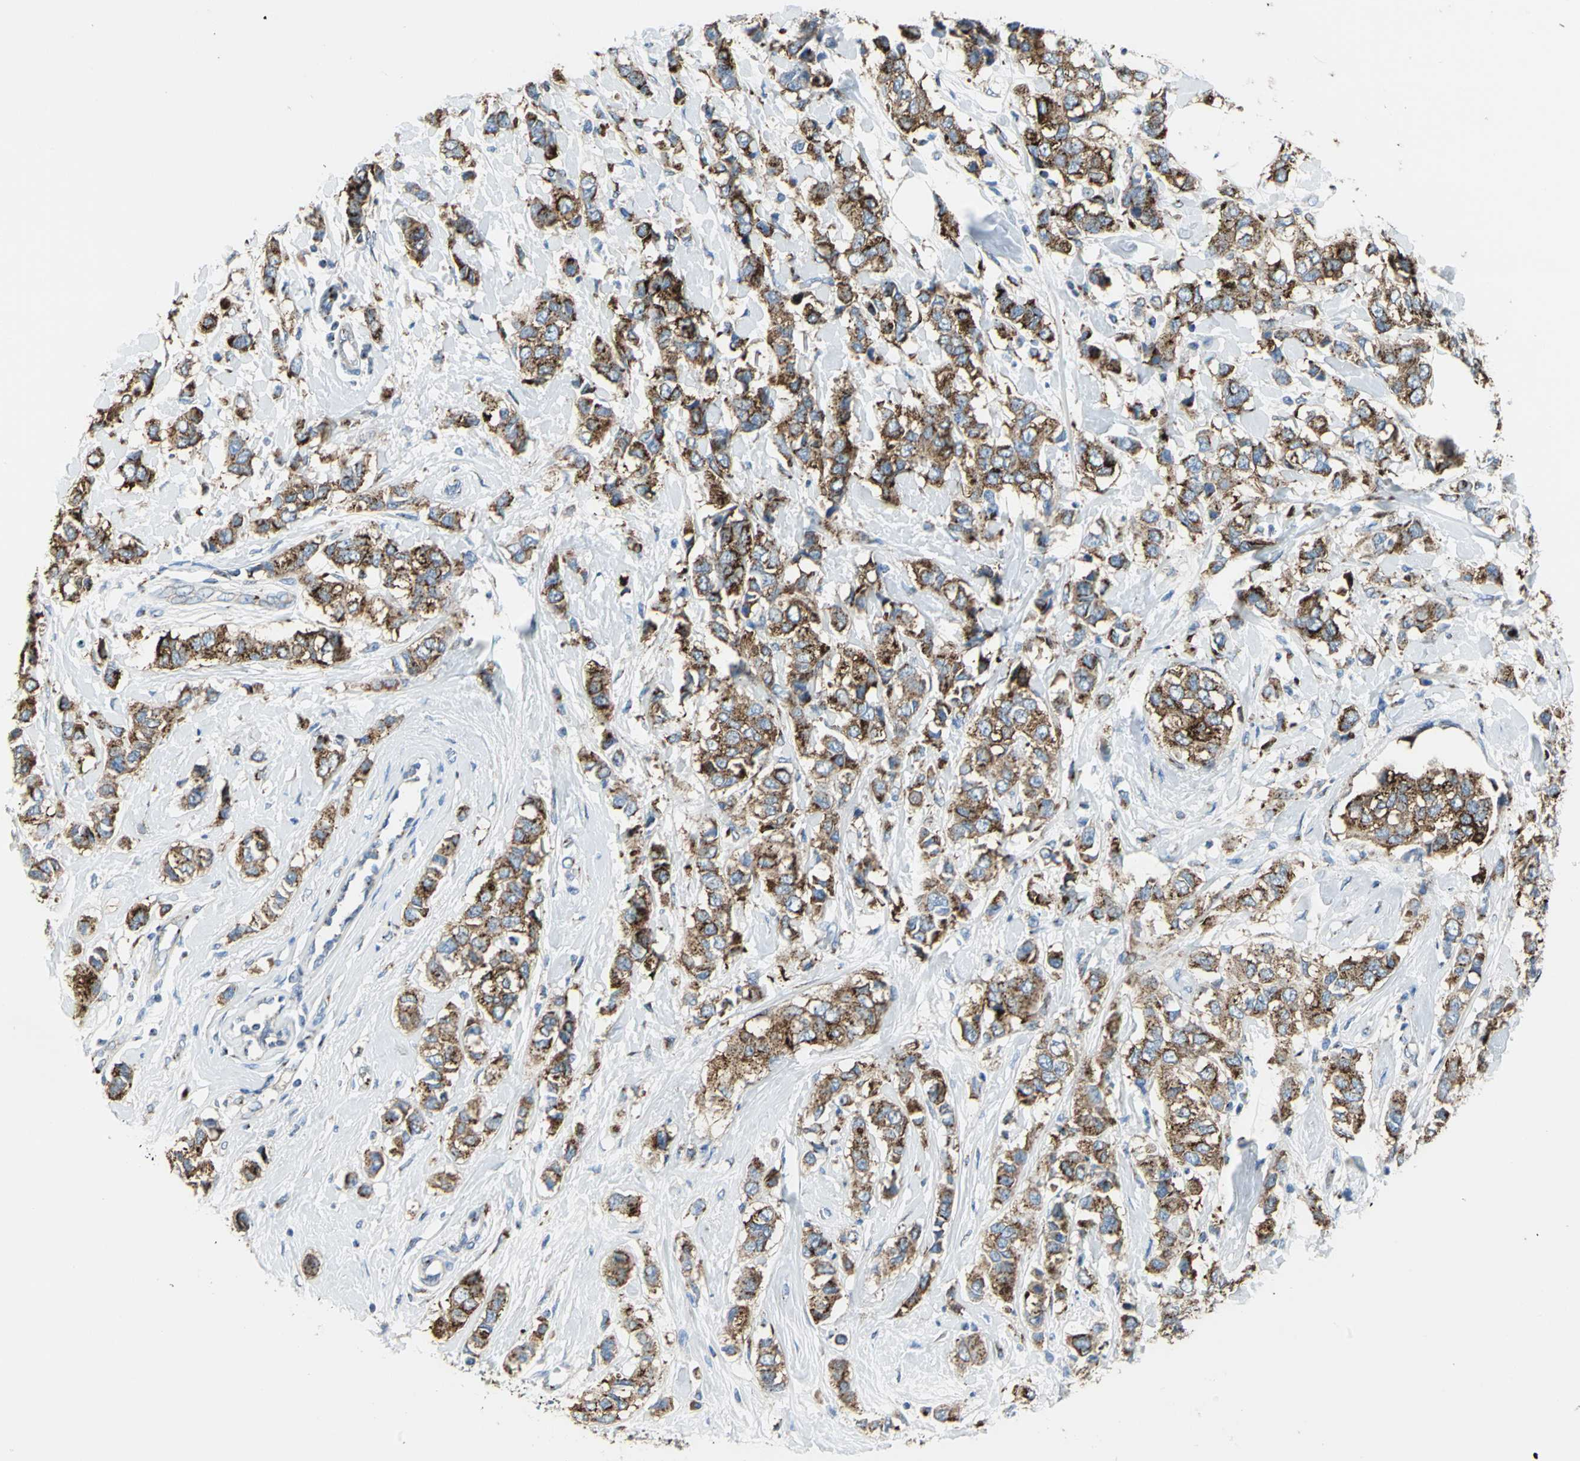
{"staining": {"intensity": "strong", "quantity": ">75%", "location": "cytoplasmic/membranous"}, "tissue": "breast cancer", "cell_type": "Tumor cells", "image_type": "cancer", "snomed": [{"axis": "morphology", "description": "Duct carcinoma"}, {"axis": "topography", "description": "Breast"}], "caption": "This image reveals immunohistochemistry (IHC) staining of breast cancer, with high strong cytoplasmic/membranous staining in about >75% of tumor cells.", "gene": "GPR3", "patient": {"sex": "female", "age": 50}}